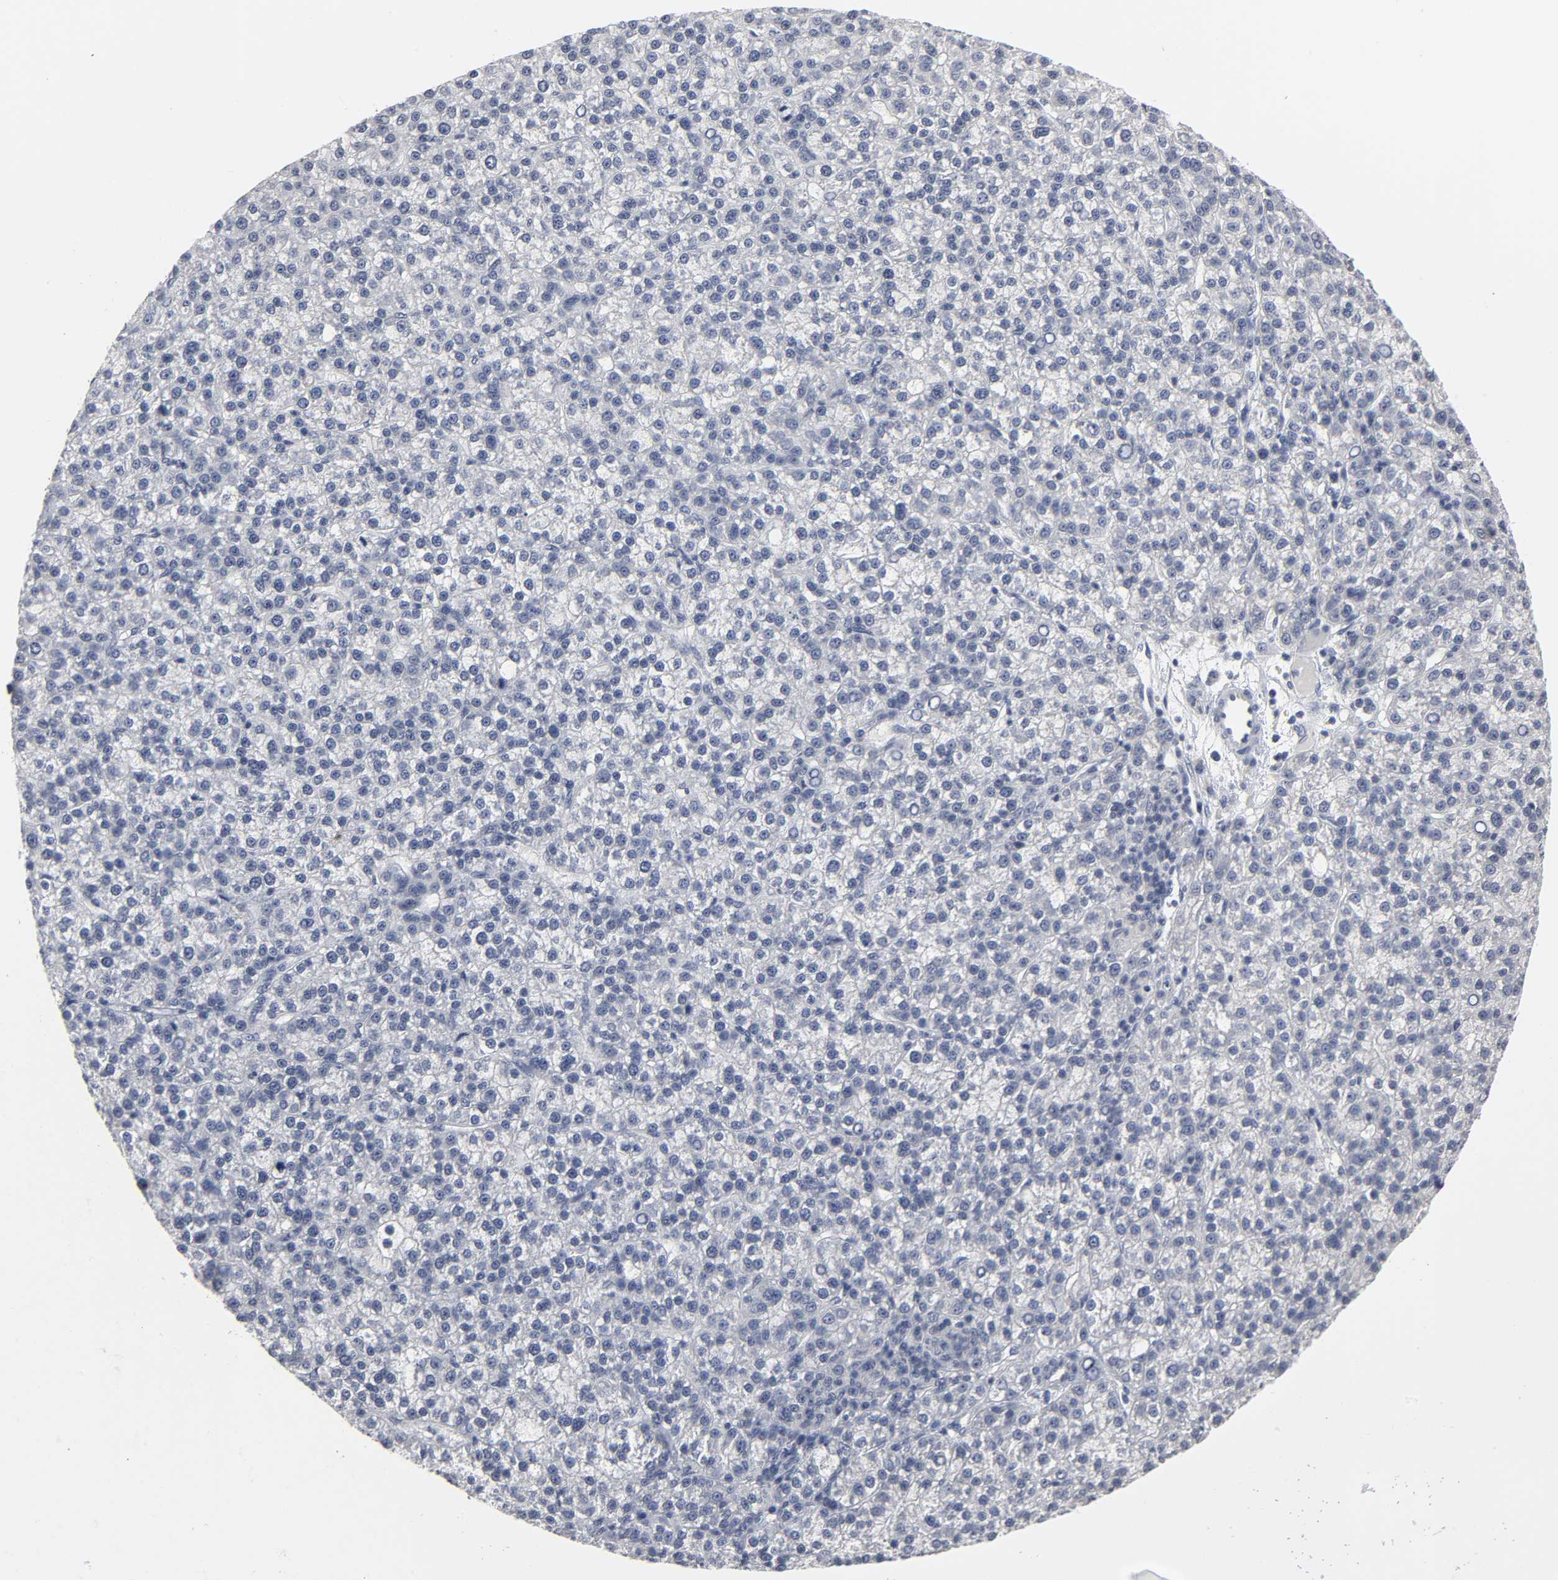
{"staining": {"intensity": "negative", "quantity": "none", "location": "none"}, "tissue": "liver cancer", "cell_type": "Tumor cells", "image_type": "cancer", "snomed": [{"axis": "morphology", "description": "Carcinoma, Hepatocellular, NOS"}, {"axis": "topography", "description": "Liver"}], "caption": "Tumor cells show no significant protein expression in liver hepatocellular carcinoma.", "gene": "TCAP", "patient": {"sex": "female", "age": 58}}